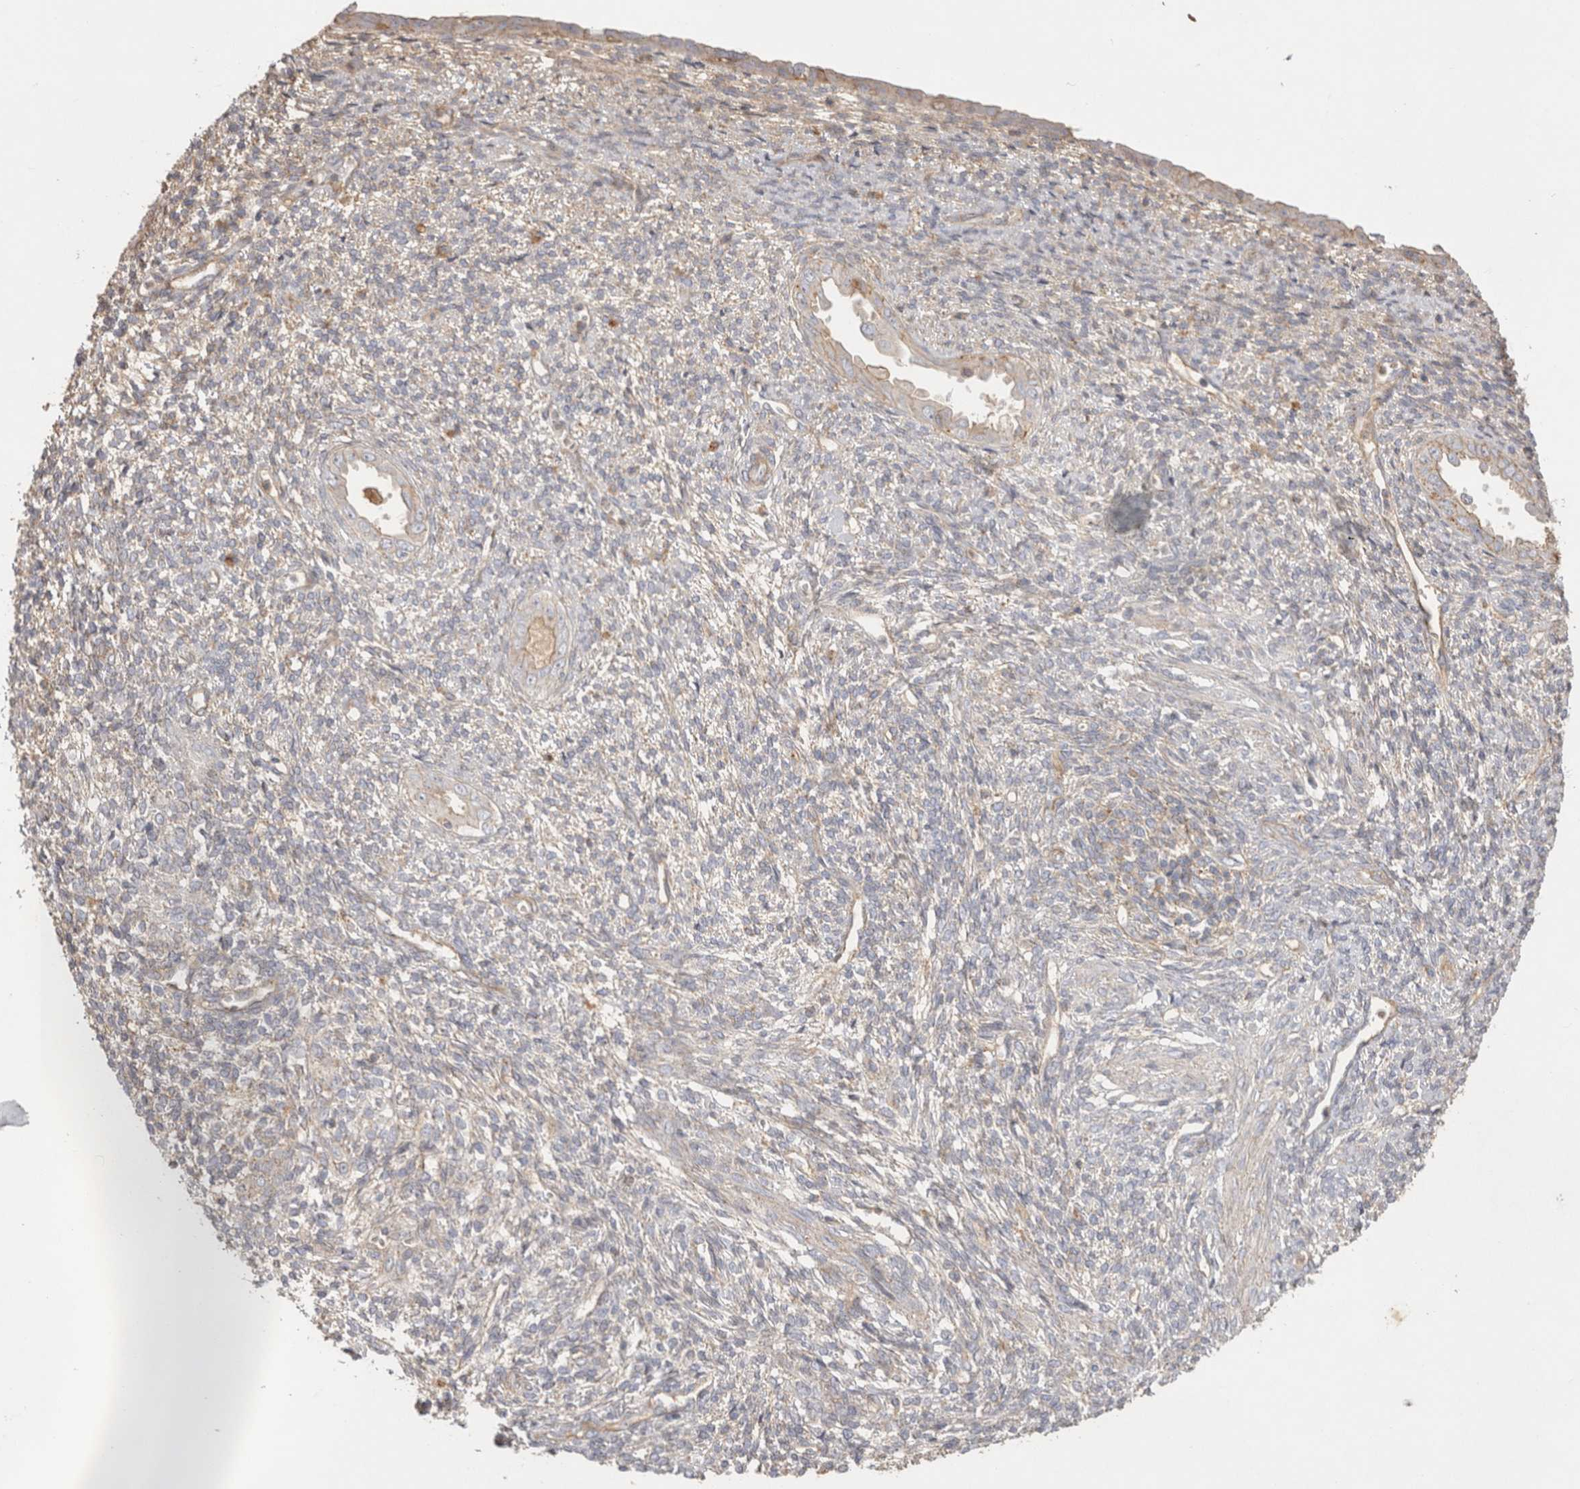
{"staining": {"intensity": "negative", "quantity": "none", "location": "none"}, "tissue": "endometrium", "cell_type": "Cells in endometrial stroma", "image_type": "normal", "snomed": [{"axis": "morphology", "description": "Normal tissue, NOS"}, {"axis": "topography", "description": "Endometrium"}], "caption": "An IHC micrograph of unremarkable endometrium is shown. There is no staining in cells in endometrial stroma of endometrium.", "gene": "CHMP6", "patient": {"sex": "female", "age": 66}}